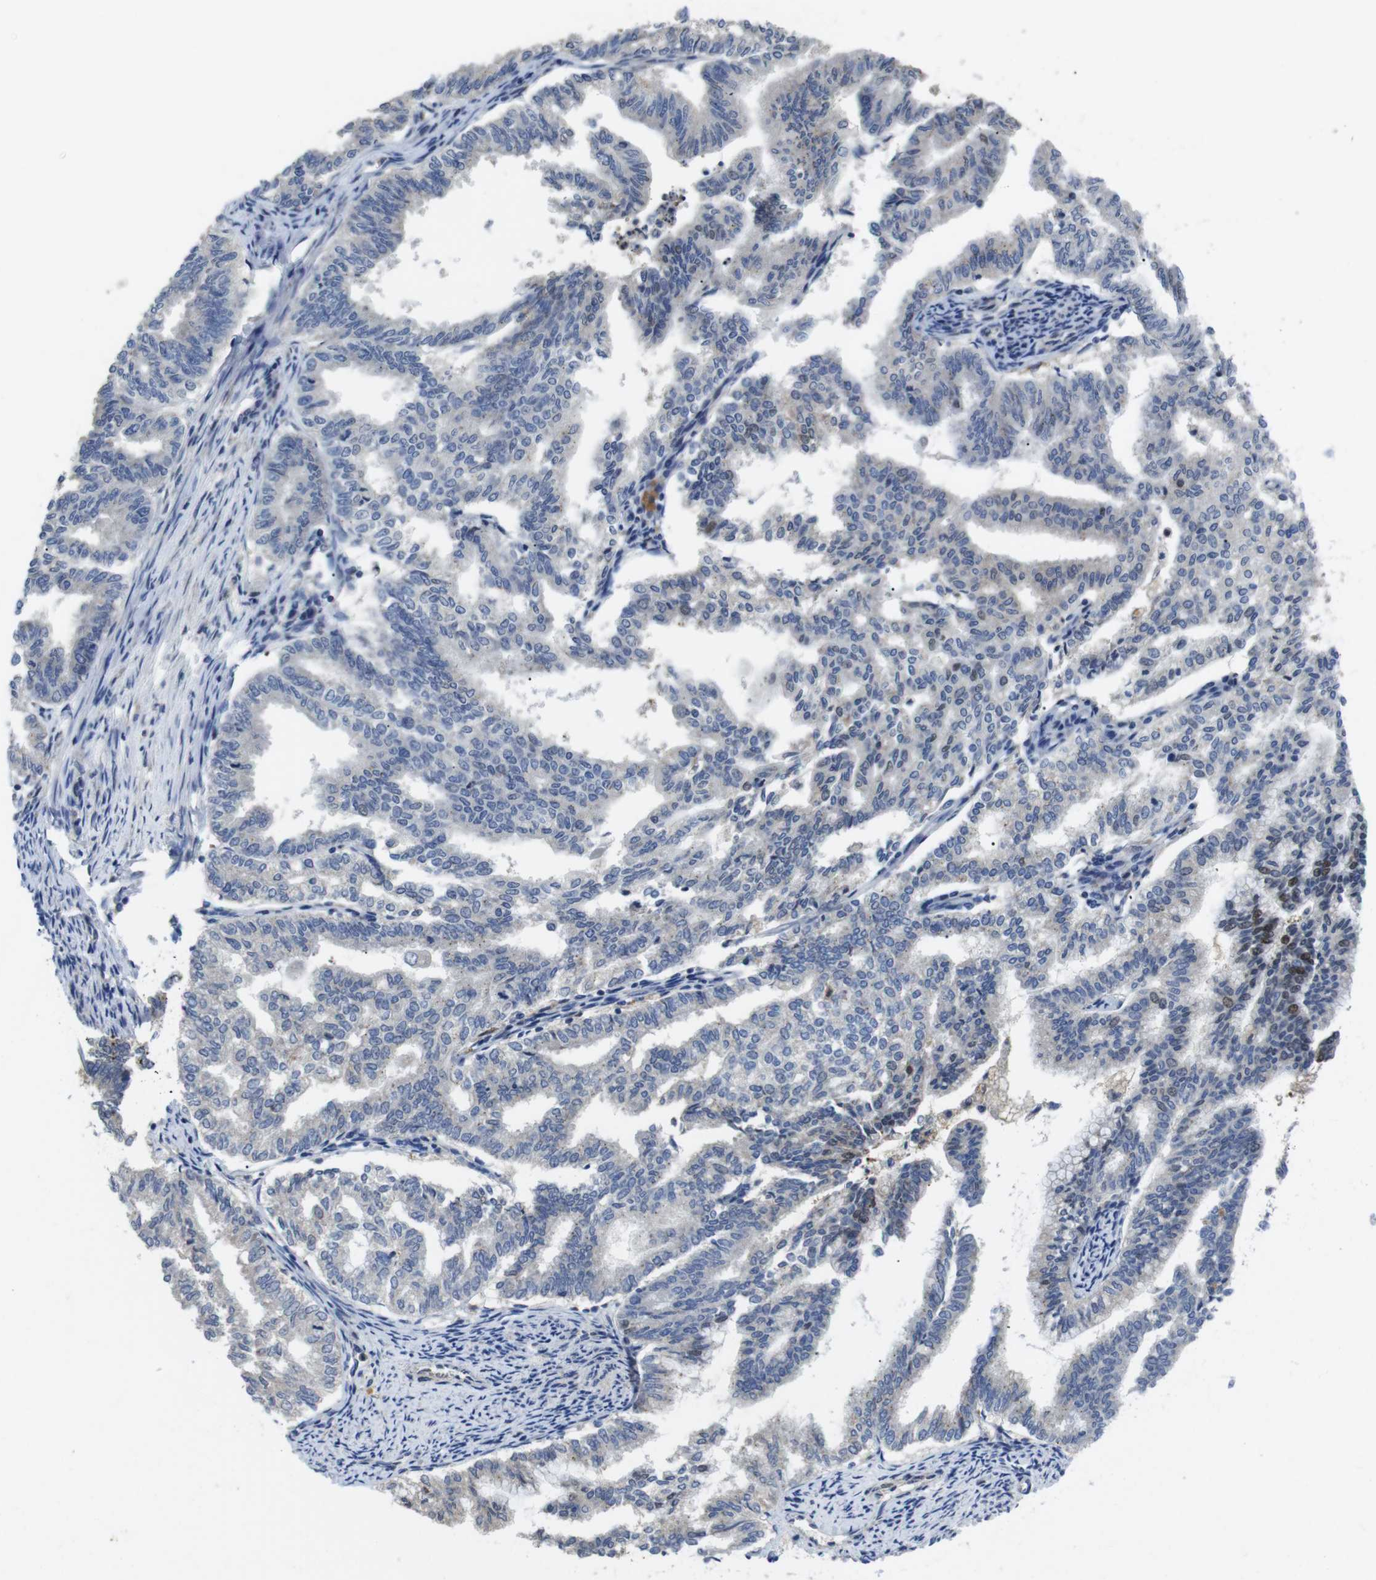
{"staining": {"intensity": "weak", "quantity": "<25%", "location": "nuclear"}, "tissue": "endometrial cancer", "cell_type": "Tumor cells", "image_type": "cancer", "snomed": [{"axis": "morphology", "description": "Adenocarcinoma, NOS"}, {"axis": "topography", "description": "Endometrium"}], "caption": "Immunohistochemistry micrograph of human endometrial cancer stained for a protein (brown), which shows no staining in tumor cells. (IHC, brightfield microscopy, high magnification).", "gene": "FNTA", "patient": {"sex": "female", "age": 79}}